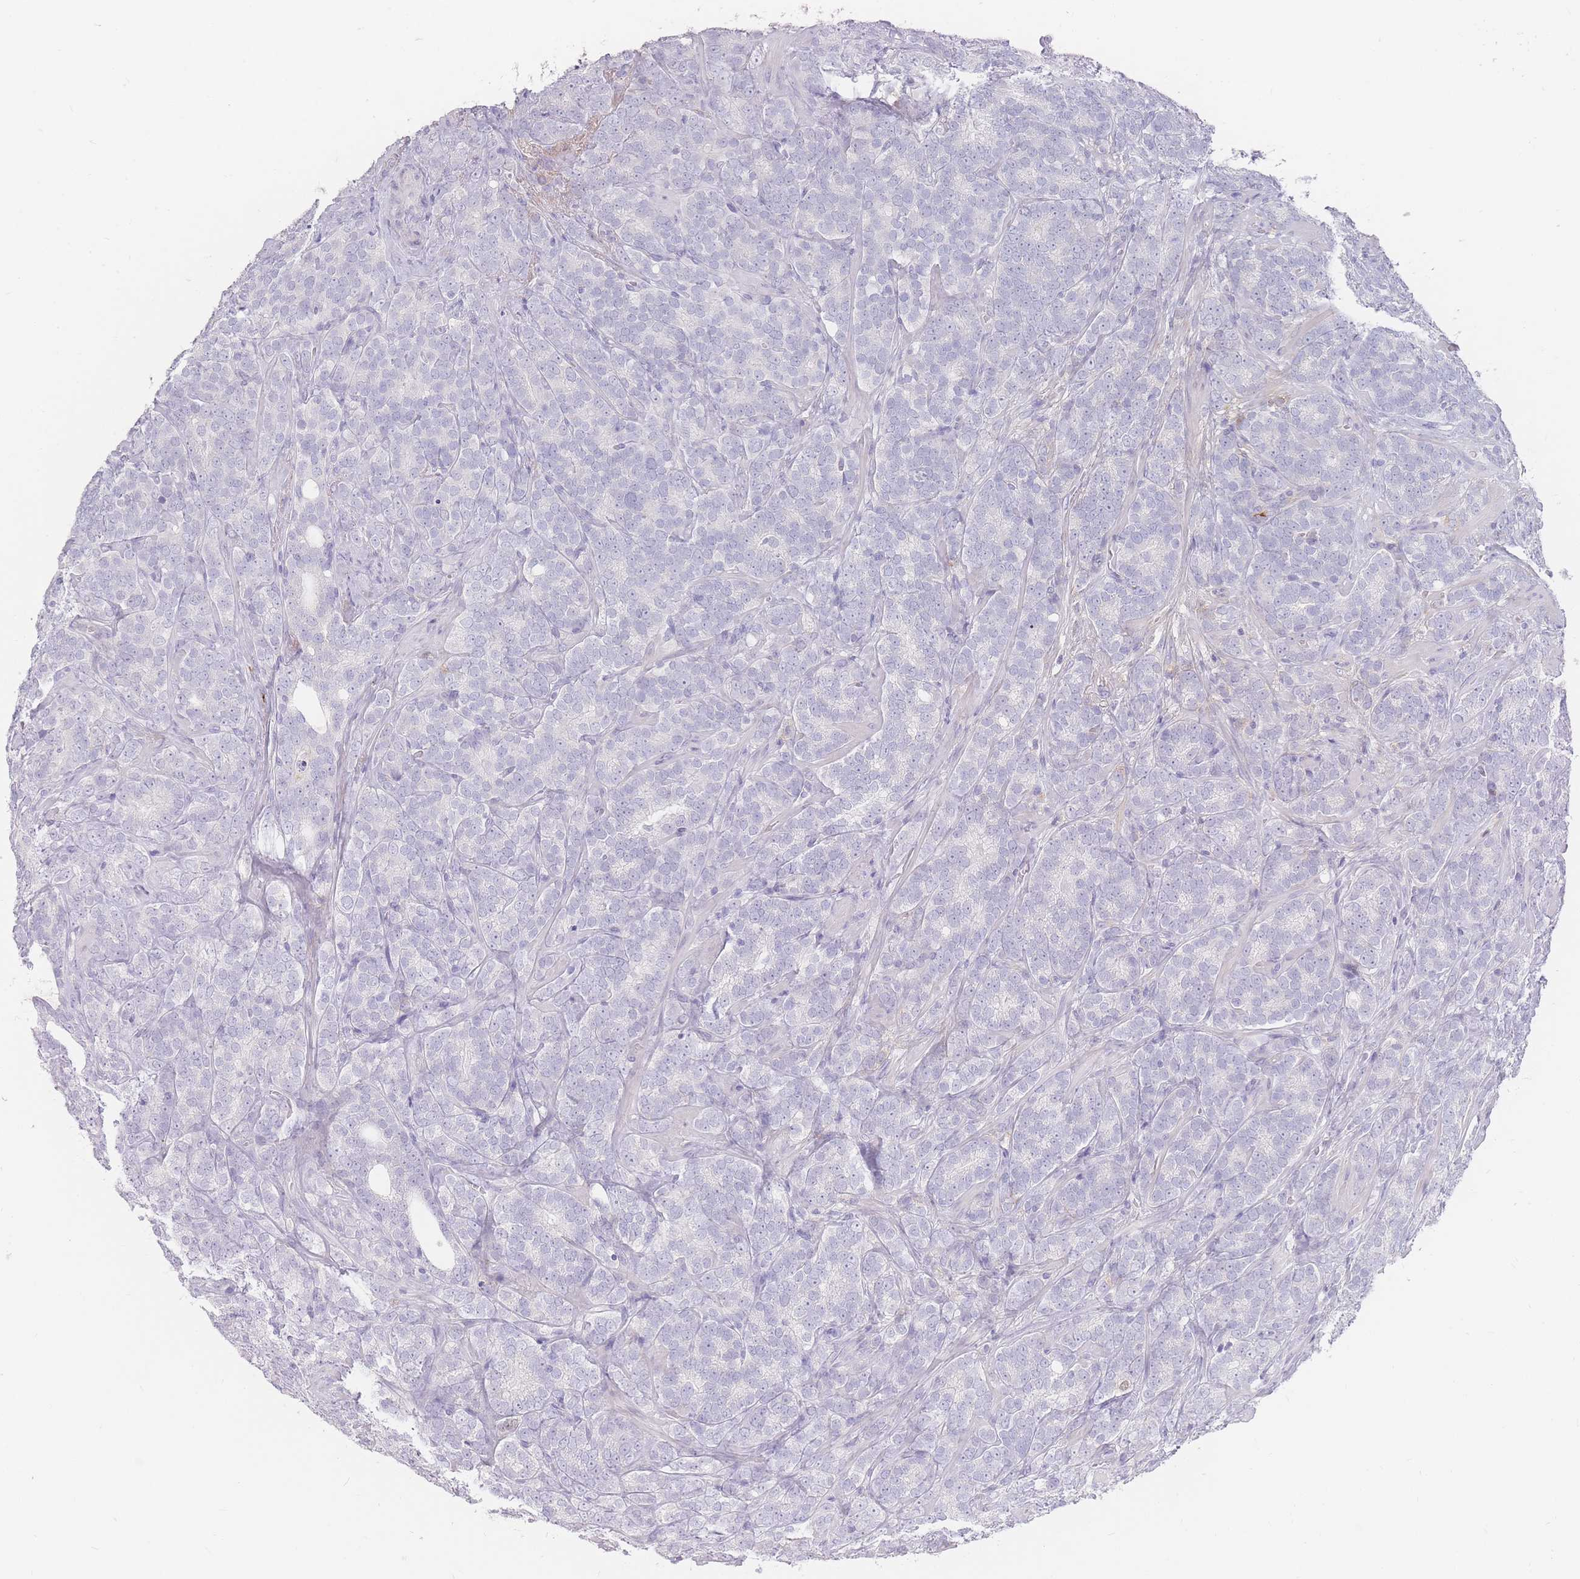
{"staining": {"intensity": "negative", "quantity": "none", "location": "none"}, "tissue": "prostate cancer", "cell_type": "Tumor cells", "image_type": "cancer", "snomed": [{"axis": "morphology", "description": "Adenocarcinoma, High grade"}, {"axis": "topography", "description": "Prostate"}], "caption": "This histopathology image is of prostate cancer stained with immunohistochemistry to label a protein in brown with the nuclei are counter-stained blue. There is no positivity in tumor cells.", "gene": "PRG4", "patient": {"sex": "male", "age": 64}}